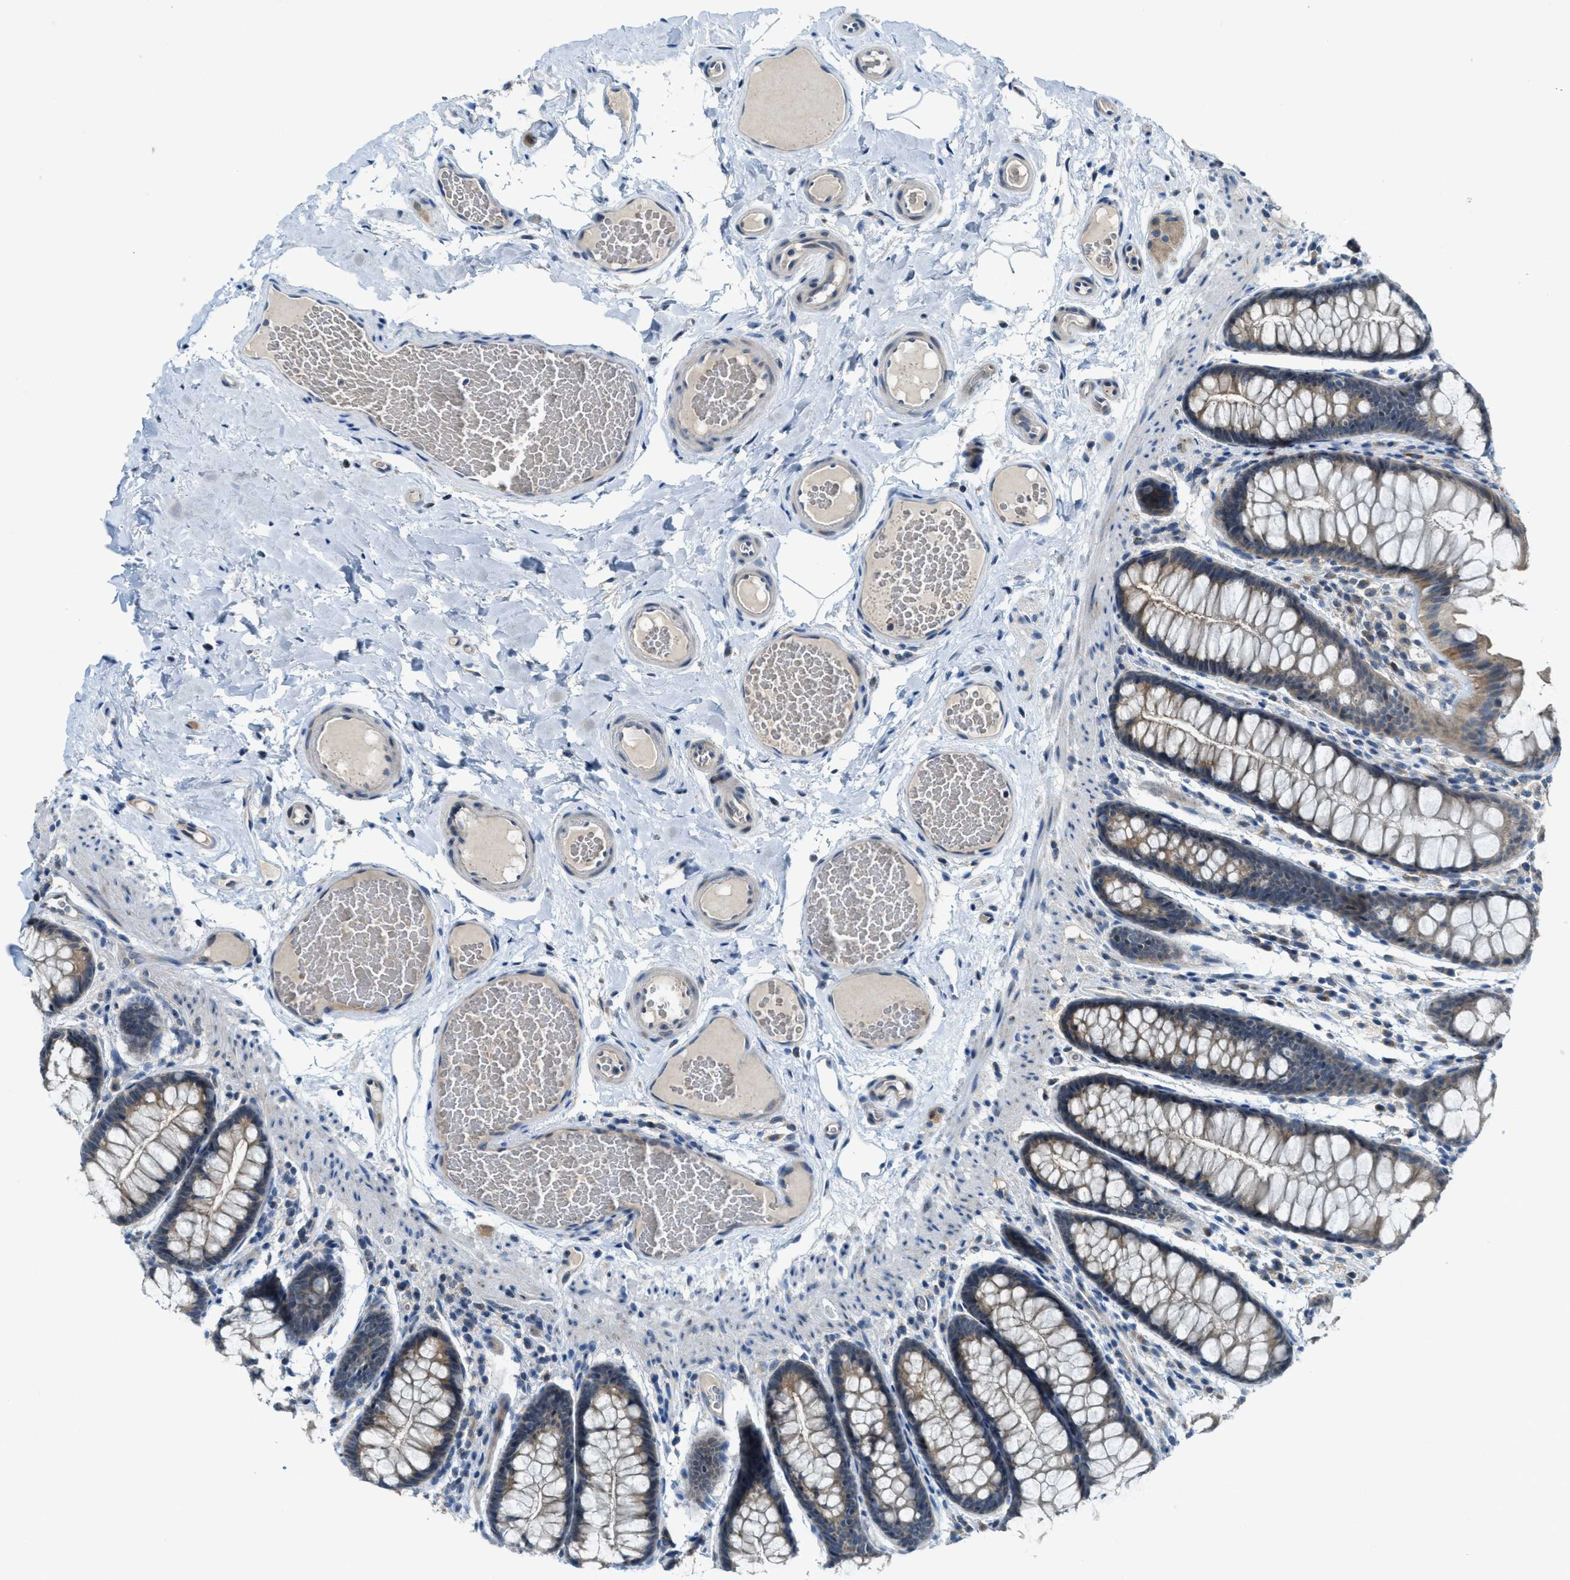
{"staining": {"intensity": "weak", "quantity": "25%-75%", "location": "cytoplasmic/membranous"}, "tissue": "colon", "cell_type": "Endothelial cells", "image_type": "normal", "snomed": [{"axis": "morphology", "description": "Normal tissue, NOS"}, {"axis": "topography", "description": "Colon"}], "caption": "A micrograph showing weak cytoplasmic/membranous positivity in approximately 25%-75% of endothelial cells in unremarkable colon, as visualized by brown immunohistochemical staining.", "gene": "CDON", "patient": {"sex": "female", "age": 56}}